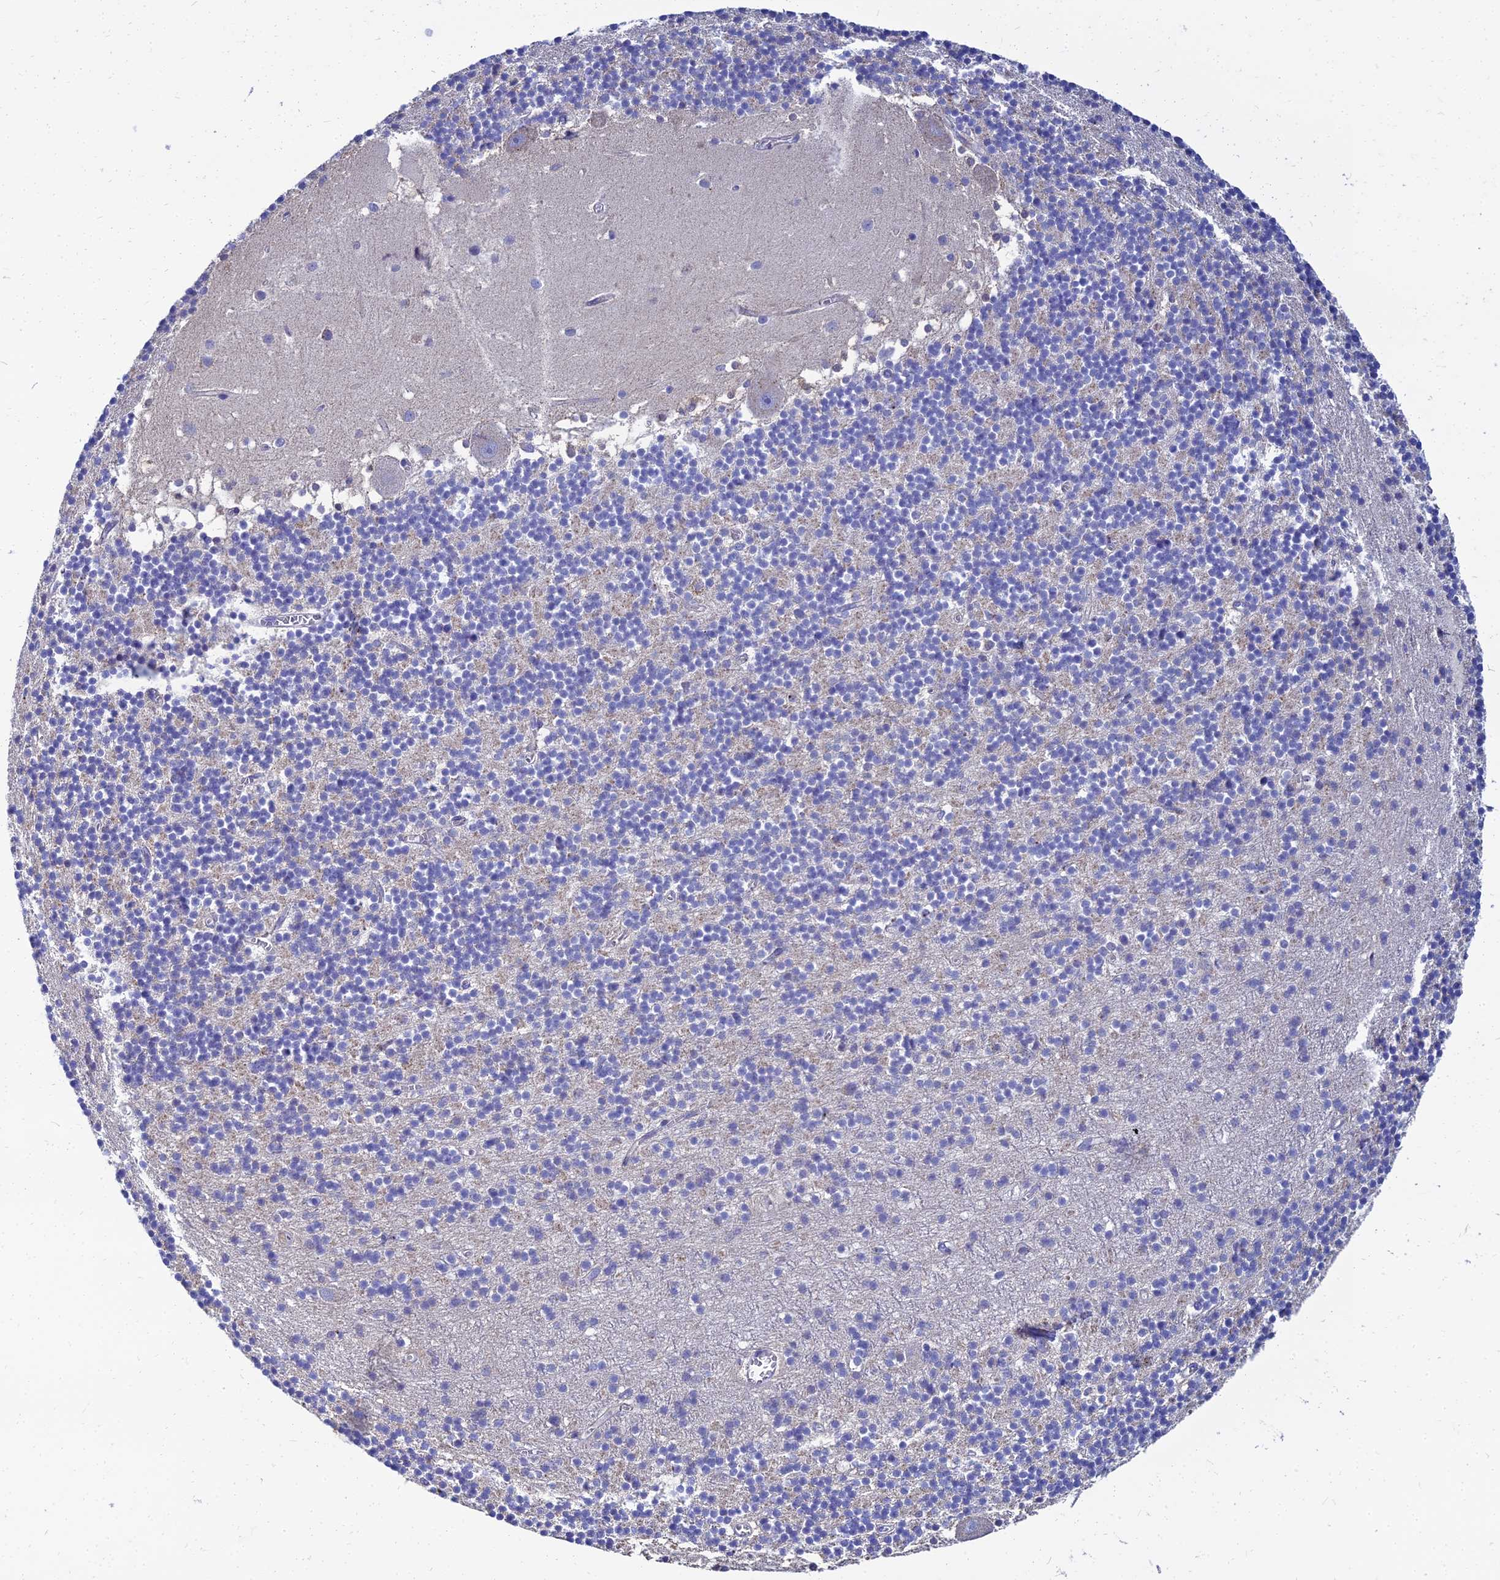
{"staining": {"intensity": "weak", "quantity": "25%-75%", "location": "cytoplasmic/membranous"}, "tissue": "cerebellum", "cell_type": "Cells in granular layer", "image_type": "normal", "snomed": [{"axis": "morphology", "description": "Normal tissue, NOS"}, {"axis": "topography", "description": "Cerebellum"}], "caption": "Immunohistochemistry (IHC) staining of normal cerebellum, which demonstrates low levels of weak cytoplasmic/membranous positivity in about 25%-75% of cells in granular layer indicating weak cytoplasmic/membranous protein expression. The staining was performed using DAB (brown) for protein detection and nuclei were counterstained in hematoxylin (blue).", "gene": "NPY", "patient": {"sex": "male", "age": 54}}